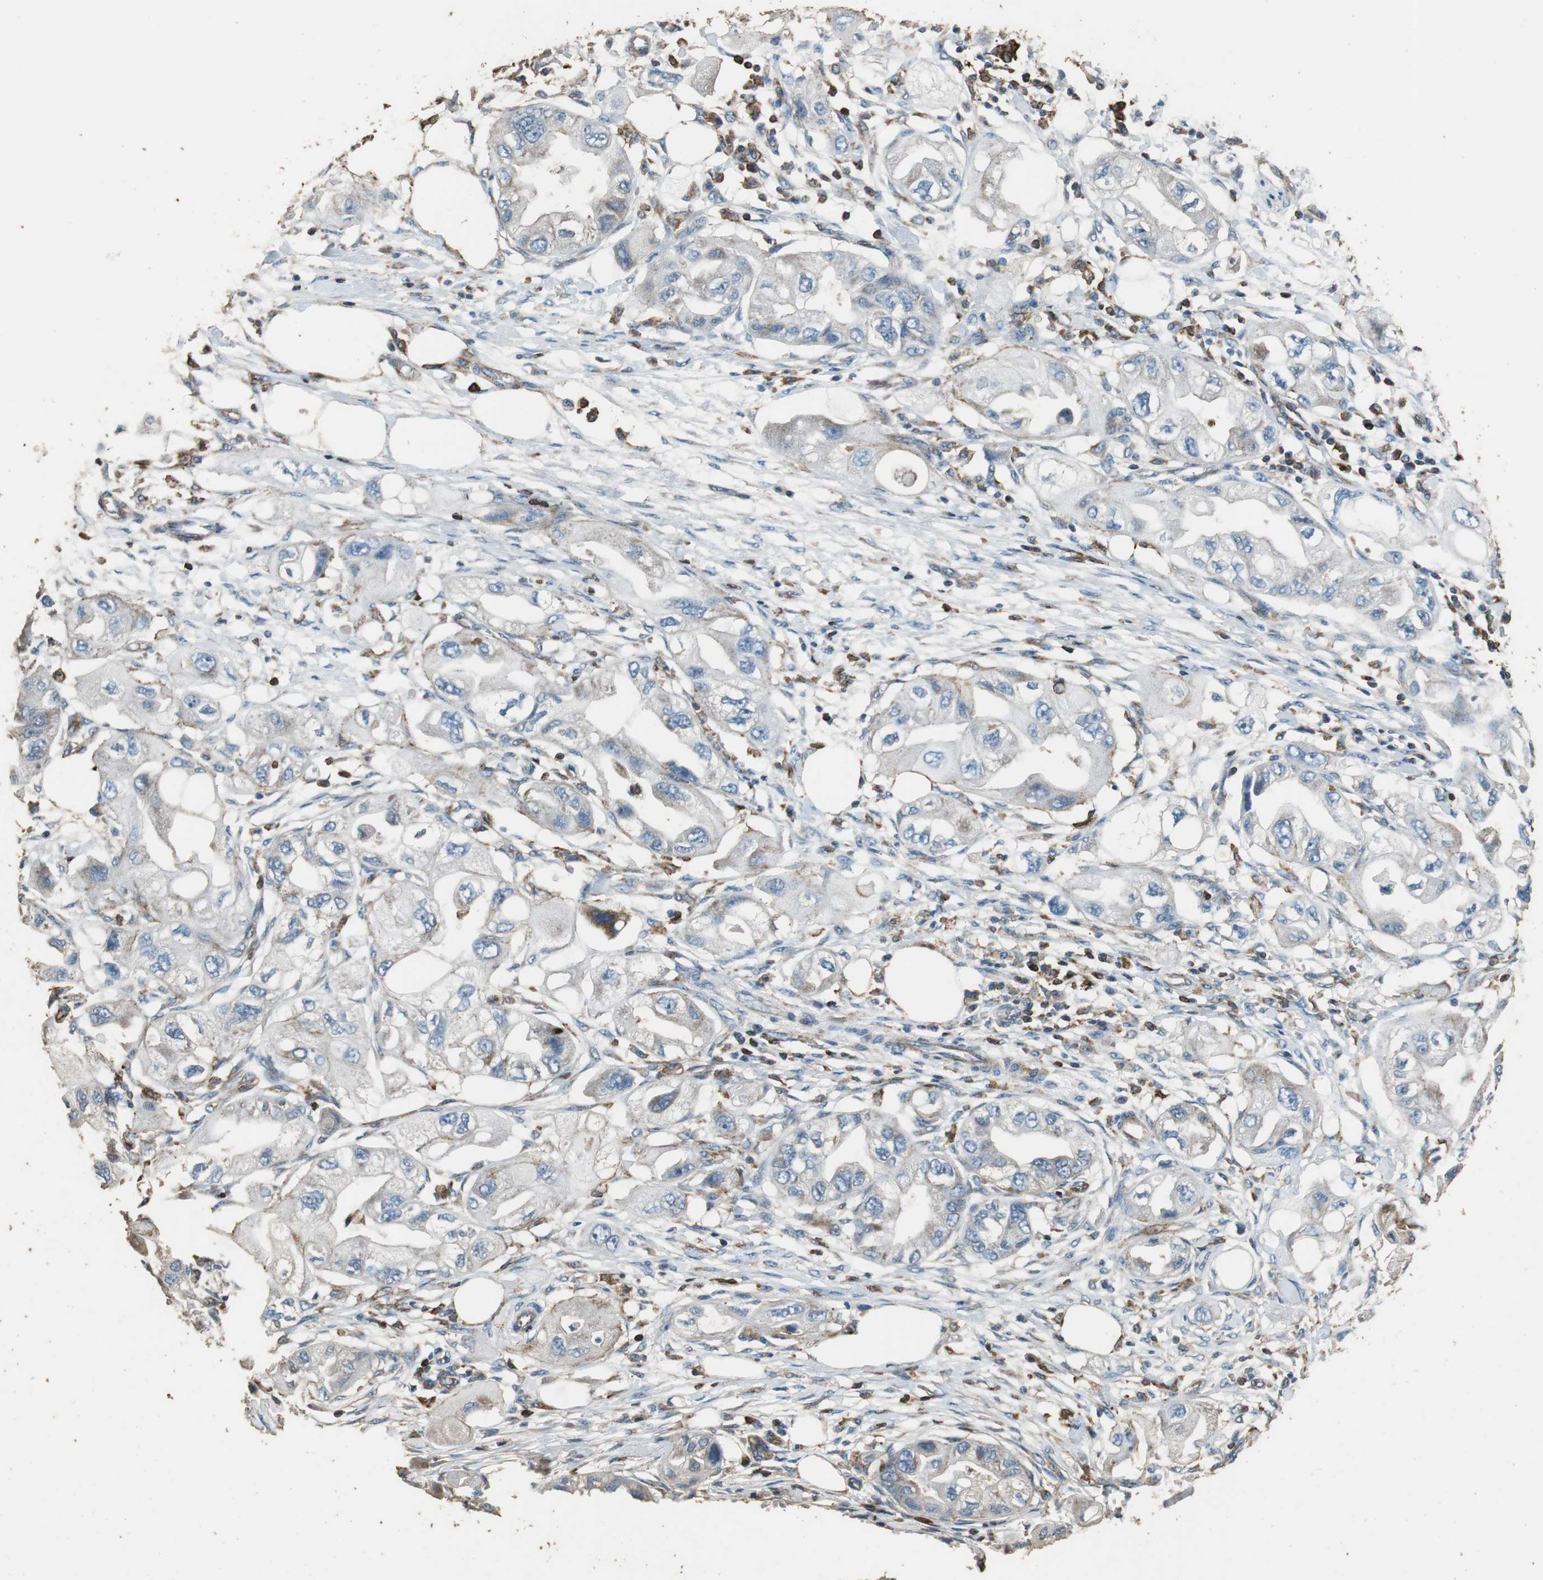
{"staining": {"intensity": "negative", "quantity": "none", "location": "none"}, "tissue": "endometrial cancer", "cell_type": "Tumor cells", "image_type": "cancer", "snomed": [{"axis": "morphology", "description": "Adenocarcinoma, NOS"}, {"axis": "topography", "description": "Endometrium"}], "caption": "Photomicrograph shows no significant protein expression in tumor cells of endometrial adenocarcinoma.", "gene": "PRKRA", "patient": {"sex": "female", "age": 67}}